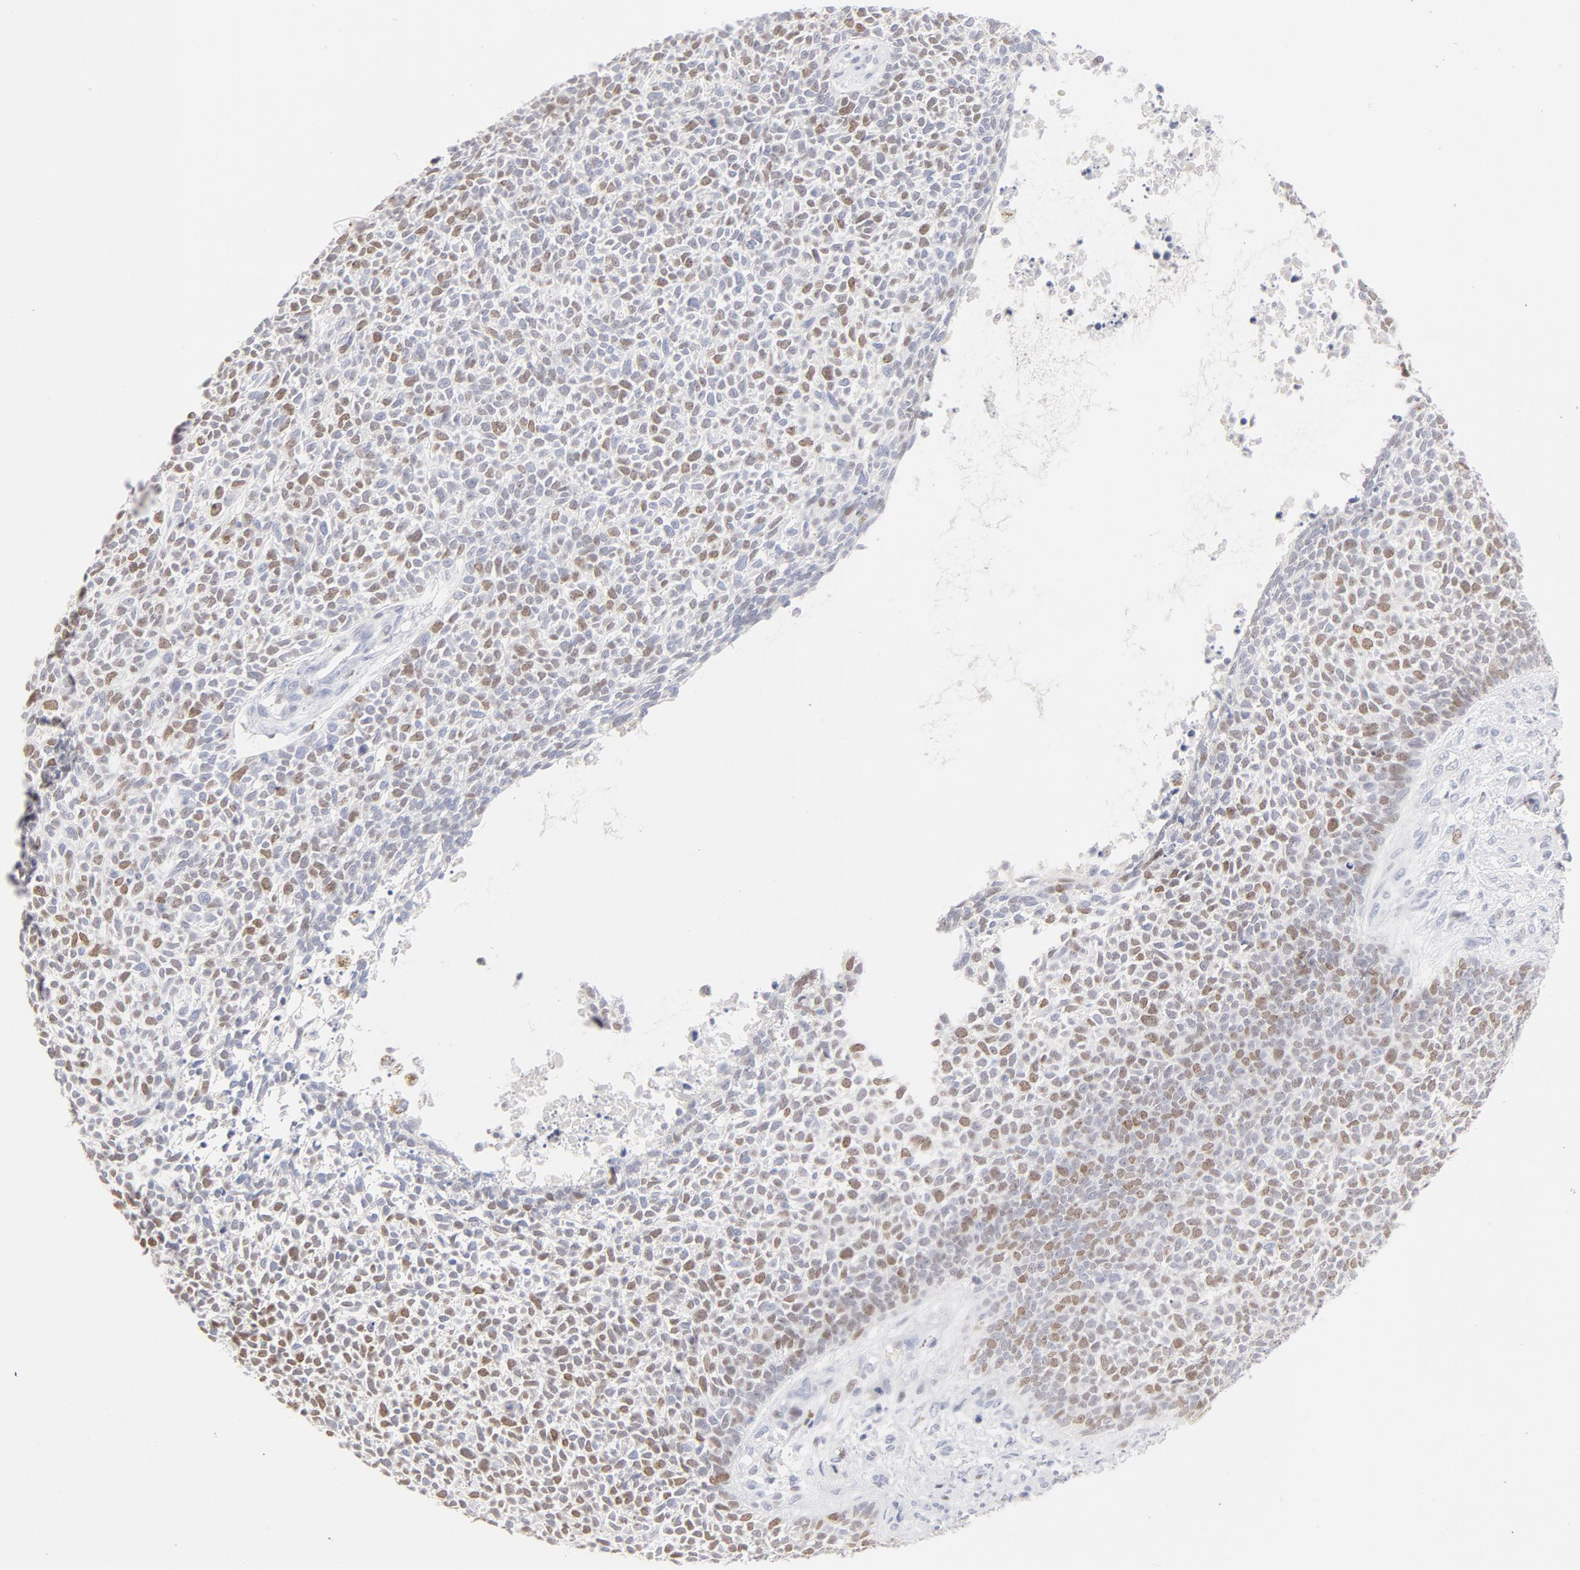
{"staining": {"intensity": "moderate", "quantity": "25%-75%", "location": "nuclear"}, "tissue": "skin cancer", "cell_type": "Tumor cells", "image_type": "cancer", "snomed": [{"axis": "morphology", "description": "Basal cell carcinoma"}, {"axis": "topography", "description": "Skin"}], "caption": "Protein staining of skin basal cell carcinoma tissue reveals moderate nuclear positivity in about 25%-75% of tumor cells.", "gene": "MCM7", "patient": {"sex": "female", "age": 84}}